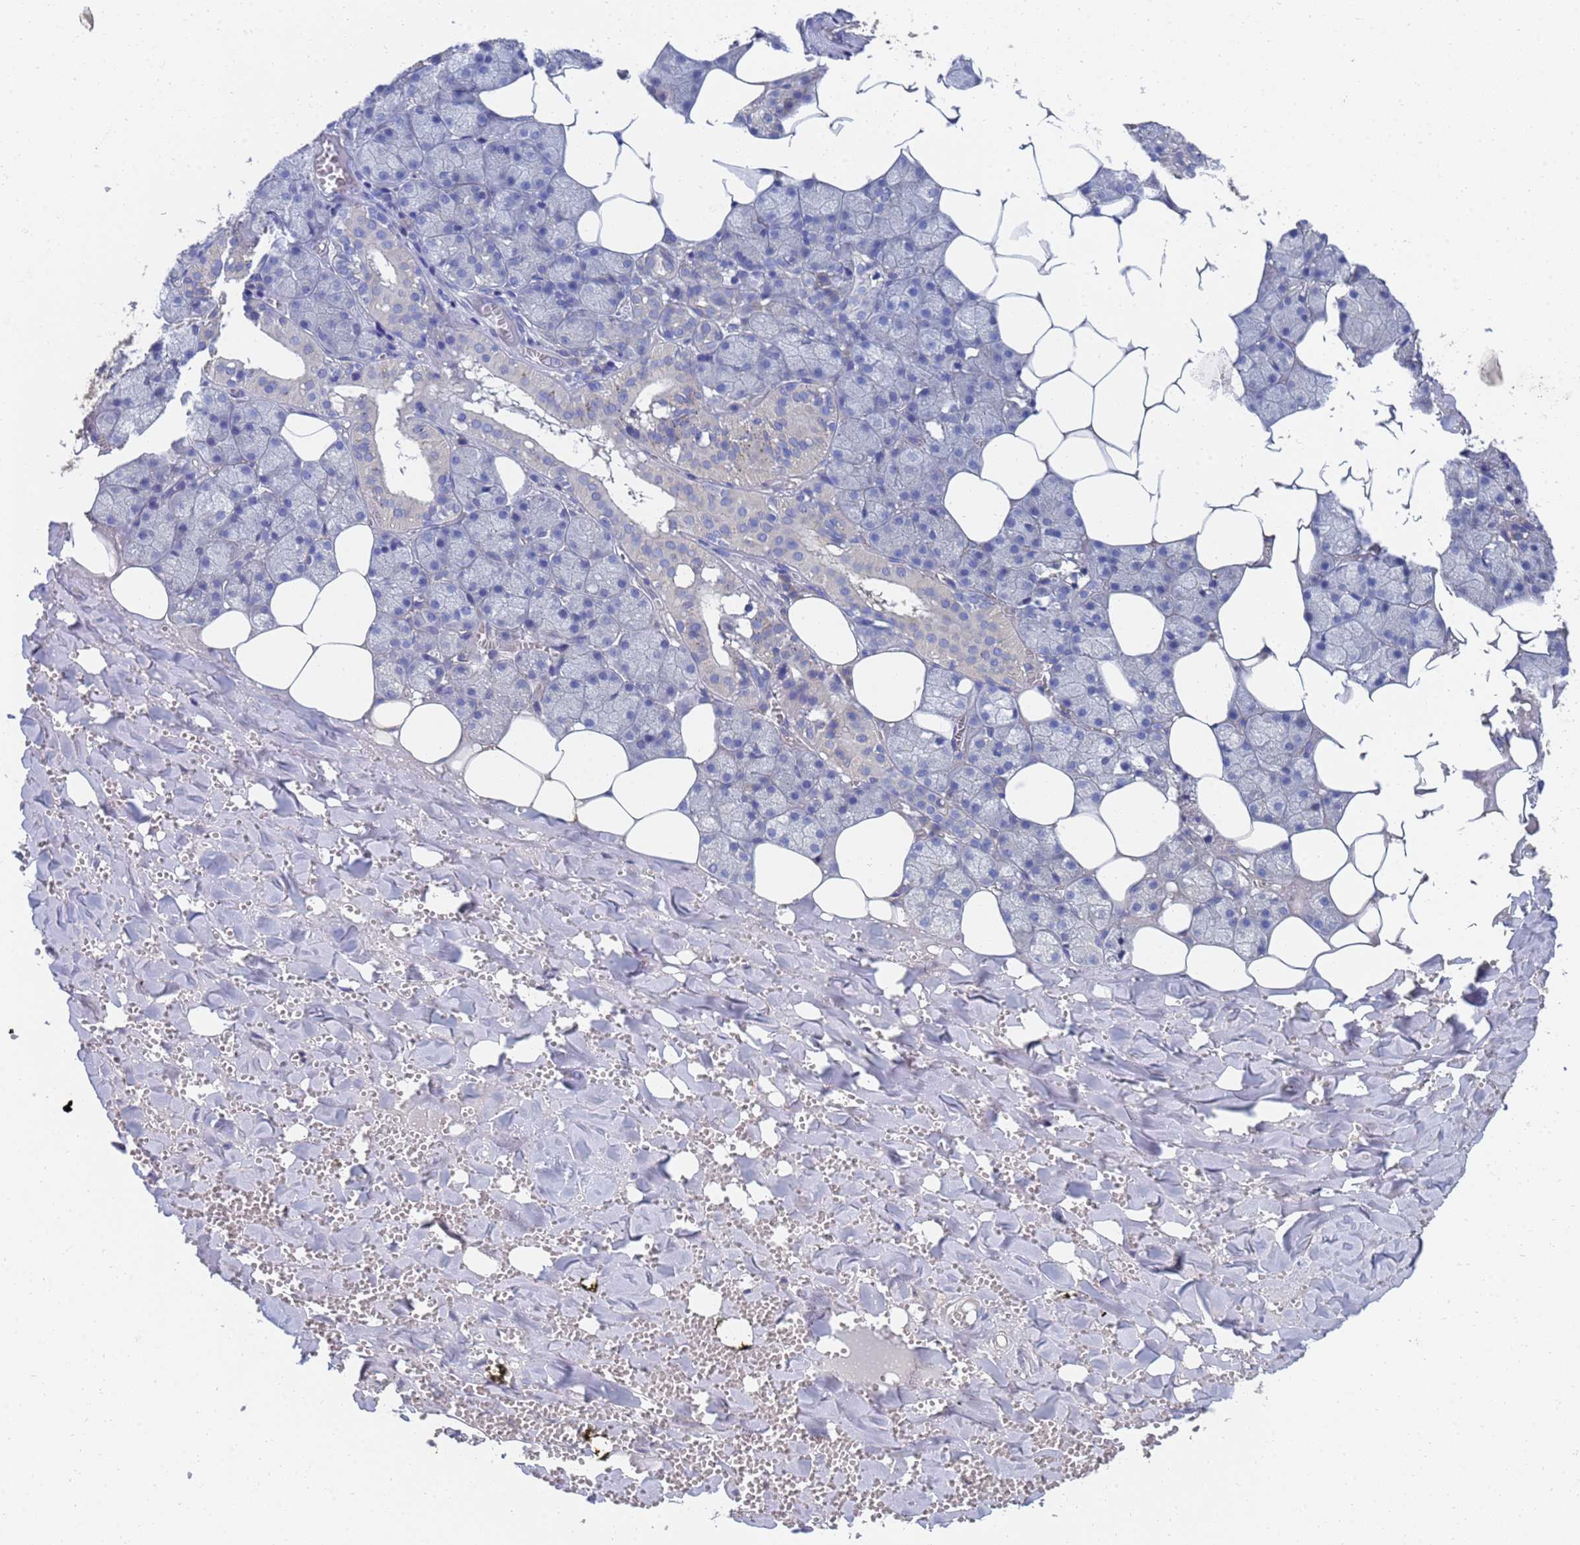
{"staining": {"intensity": "negative", "quantity": "none", "location": "none"}, "tissue": "salivary gland", "cell_type": "Glandular cells", "image_type": "normal", "snomed": [{"axis": "morphology", "description": "Normal tissue, NOS"}, {"axis": "topography", "description": "Salivary gland"}], "caption": "This is an immunohistochemistry histopathology image of benign human salivary gland. There is no staining in glandular cells.", "gene": "LBX2", "patient": {"sex": "male", "age": 62}}